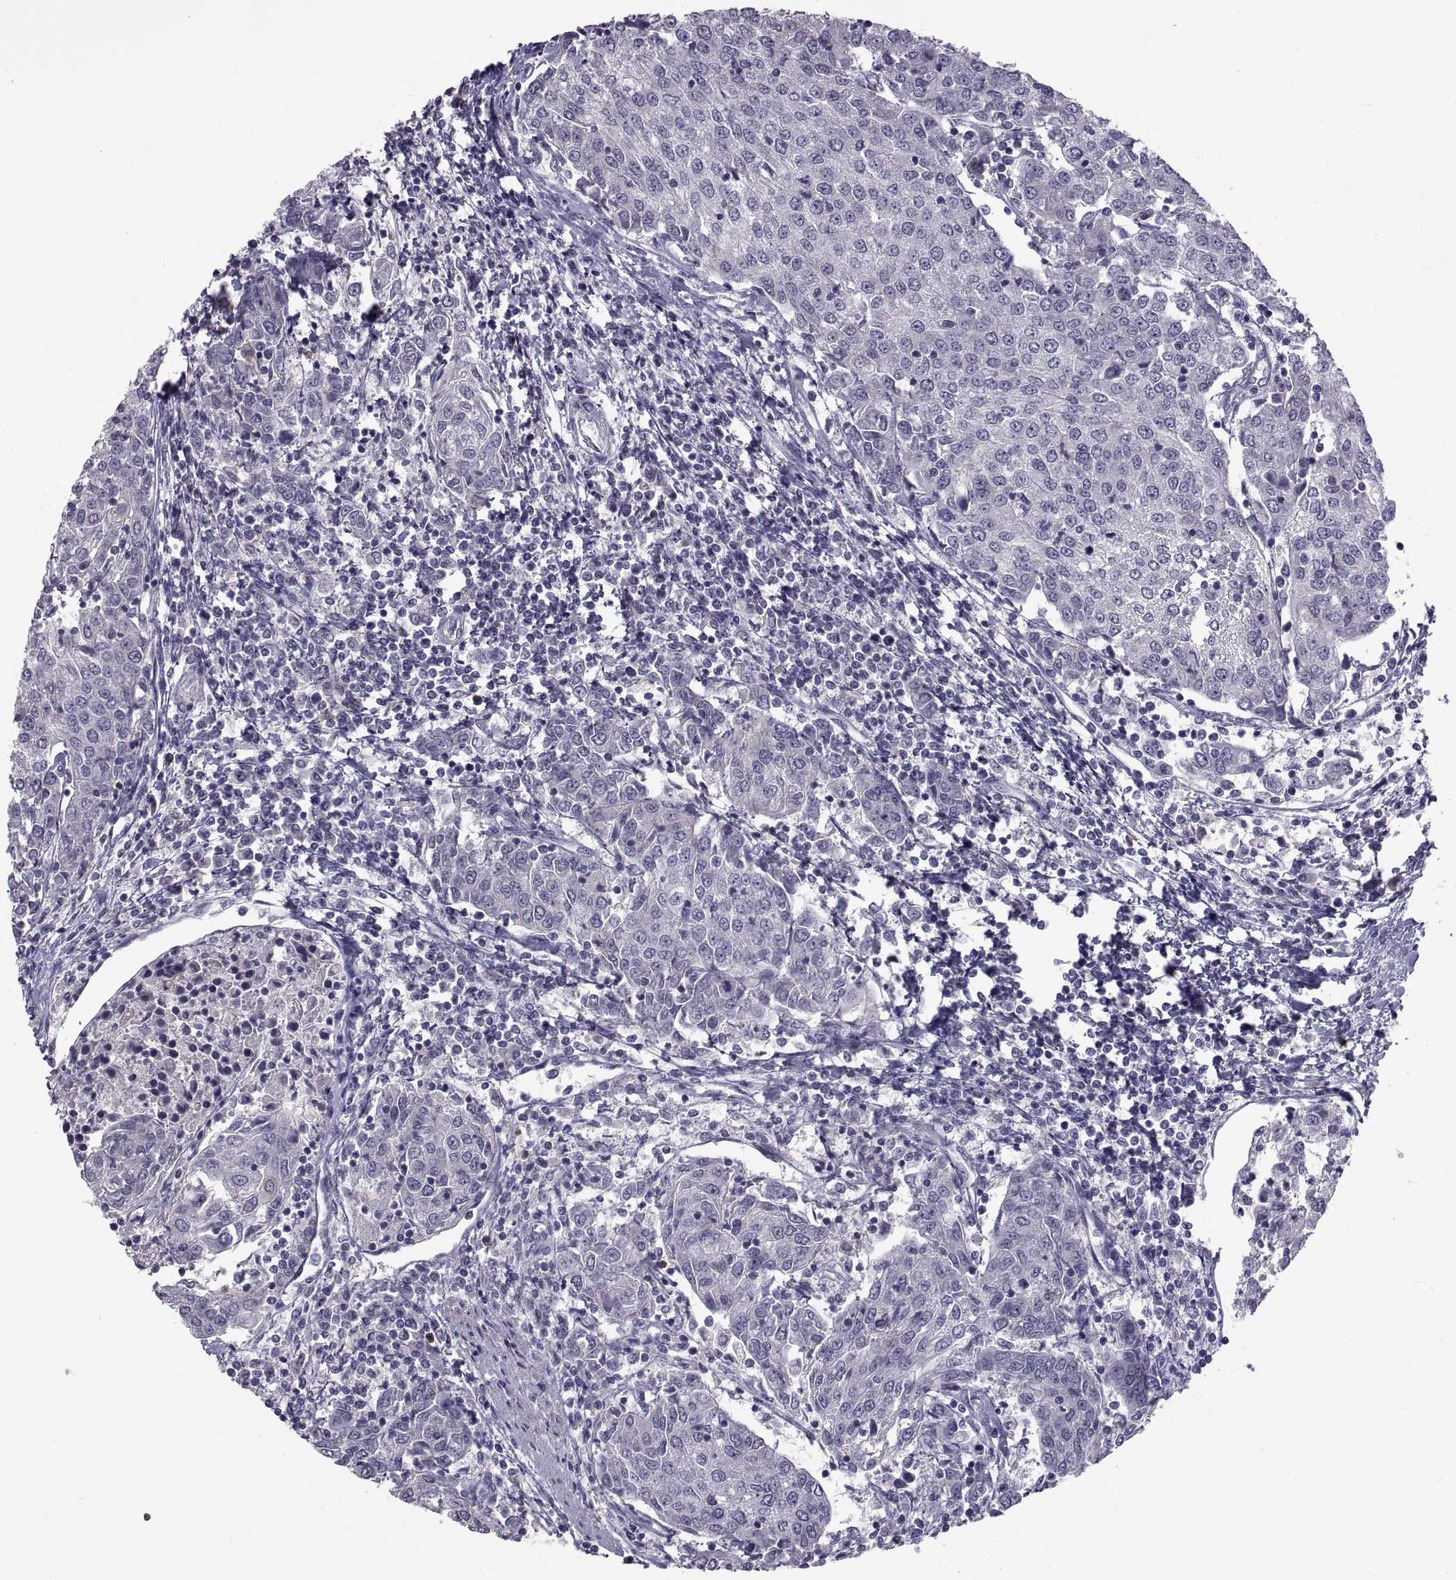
{"staining": {"intensity": "negative", "quantity": "none", "location": "none"}, "tissue": "urothelial cancer", "cell_type": "Tumor cells", "image_type": "cancer", "snomed": [{"axis": "morphology", "description": "Urothelial carcinoma, High grade"}, {"axis": "topography", "description": "Urinary bladder"}], "caption": "Protein analysis of urothelial carcinoma (high-grade) shows no significant staining in tumor cells. (DAB IHC with hematoxylin counter stain).", "gene": "NPTX2", "patient": {"sex": "female", "age": 85}}